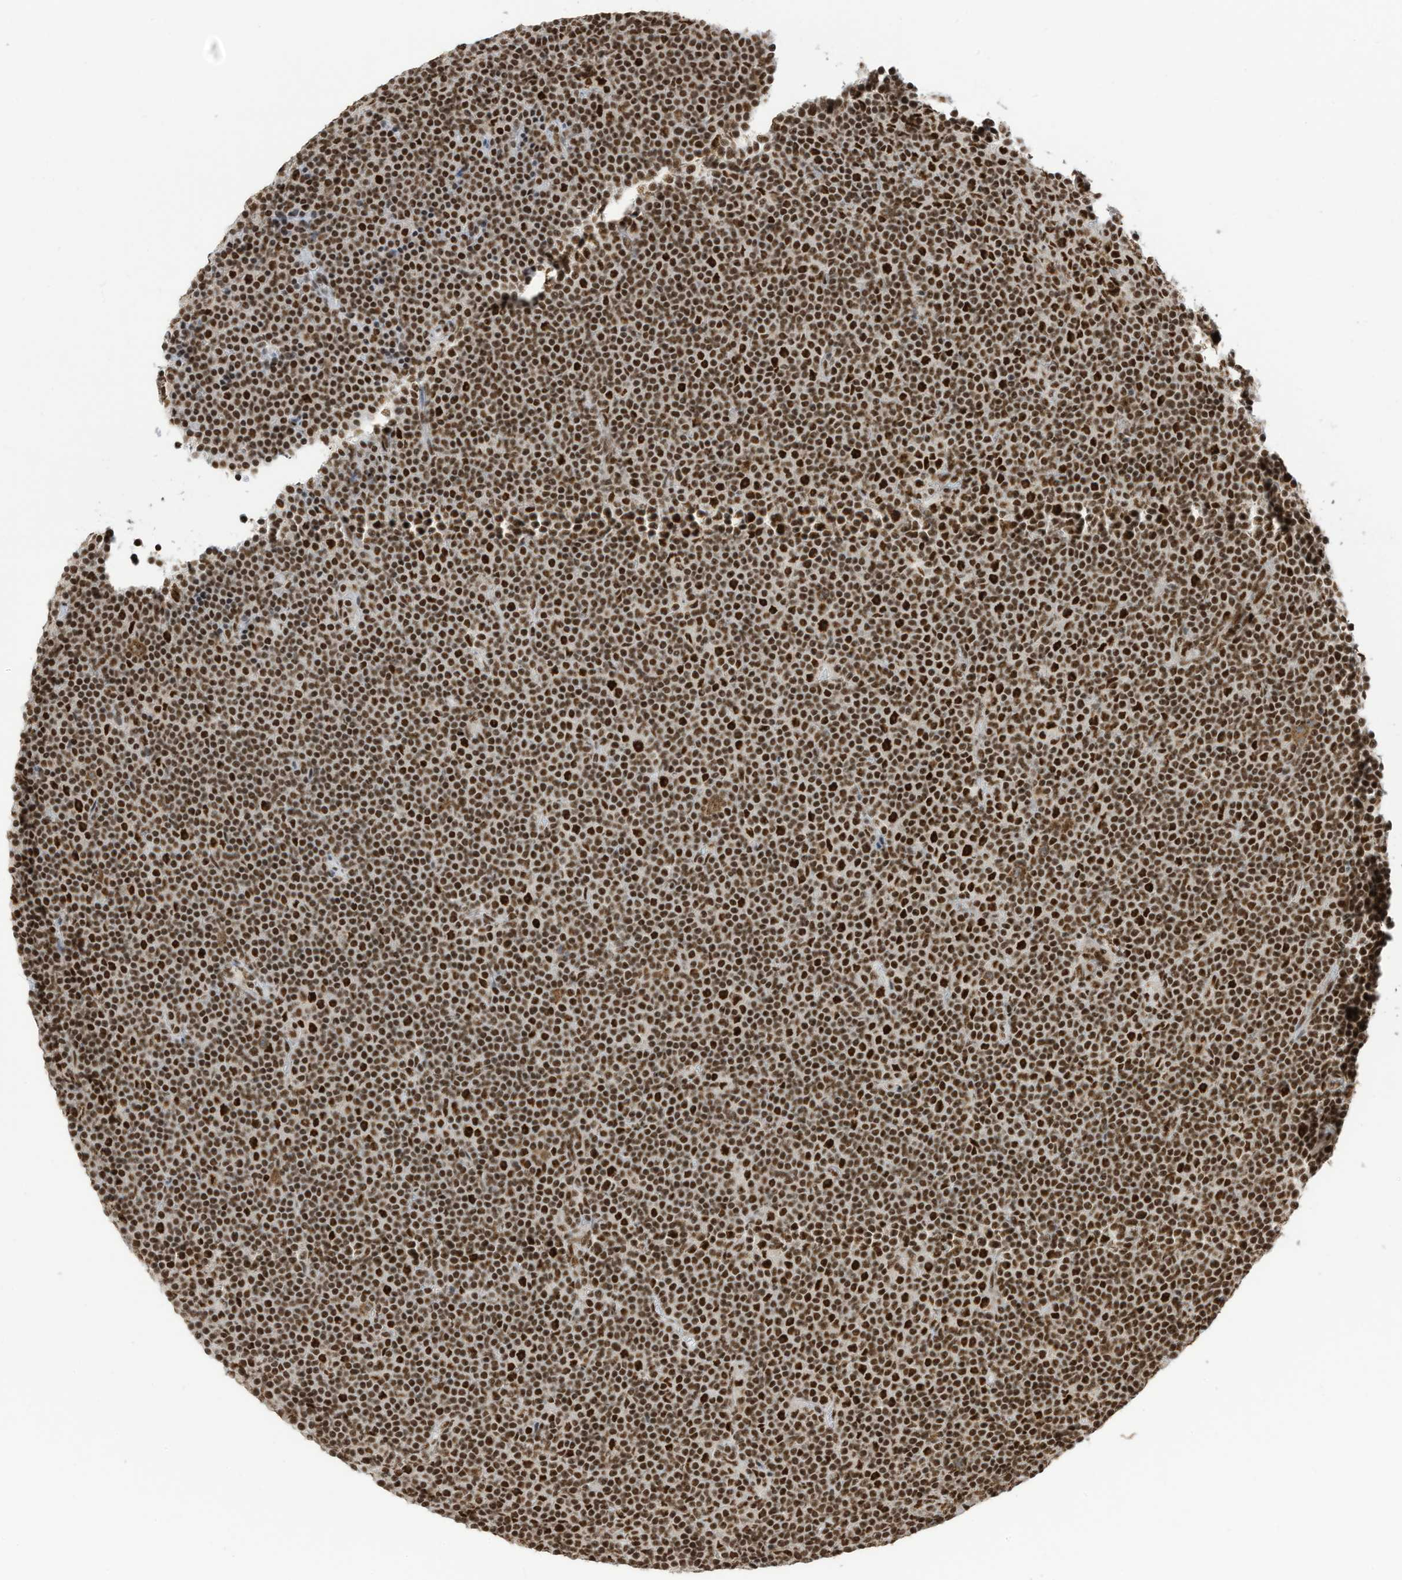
{"staining": {"intensity": "strong", "quantity": ">75%", "location": "nuclear"}, "tissue": "lymphoma", "cell_type": "Tumor cells", "image_type": "cancer", "snomed": [{"axis": "morphology", "description": "Malignant lymphoma, non-Hodgkin's type, Low grade"}, {"axis": "topography", "description": "Lymph node"}], "caption": "A brown stain labels strong nuclear positivity of a protein in lymphoma tumor cells.", "gene": "SF3A3", "patient": {"sex": "female", "age": 67}}